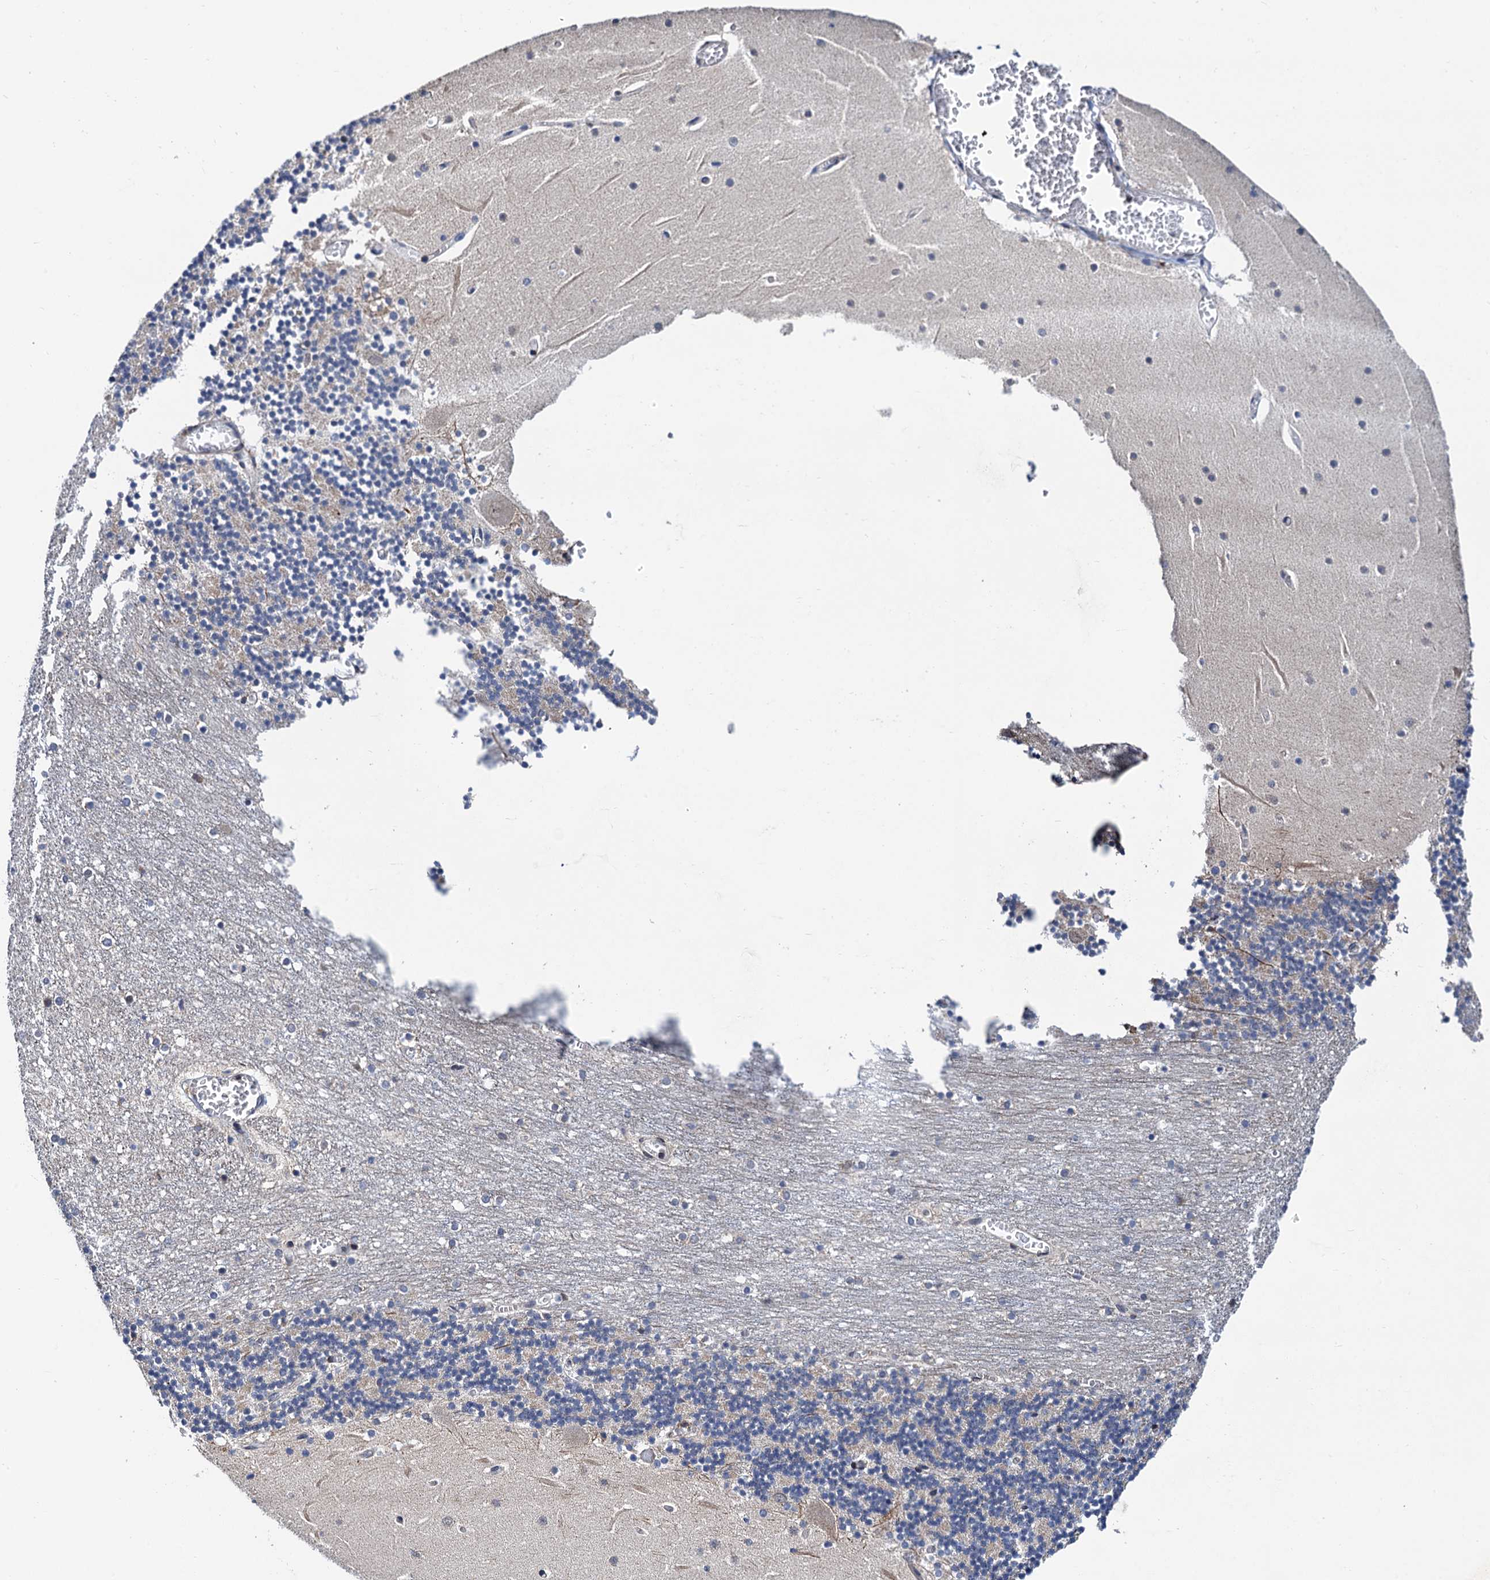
{"staining": {"intensity": "weak", "quantity": "25%-75%", "location": "cytoplasmic/membranous"}, "tissue": "cerebellum", "cell_type": "Cells in granular layer", "image_type": "normal", "snomed": [{"axis": "morphology", "description": "Normal tissue, NOS"}, {"axis": "topography", "description": "Cerebellum"}], "caption": "The immunohistochemical stain highlights weak cytoplasmic/membranous staining in cells in granular layer of benign cerebellum. The protein of interest is shown in brown color, while the nuclei are stained blue.", "gene": "CMPK2", "patient": {"sex": "female", "age": 28}}